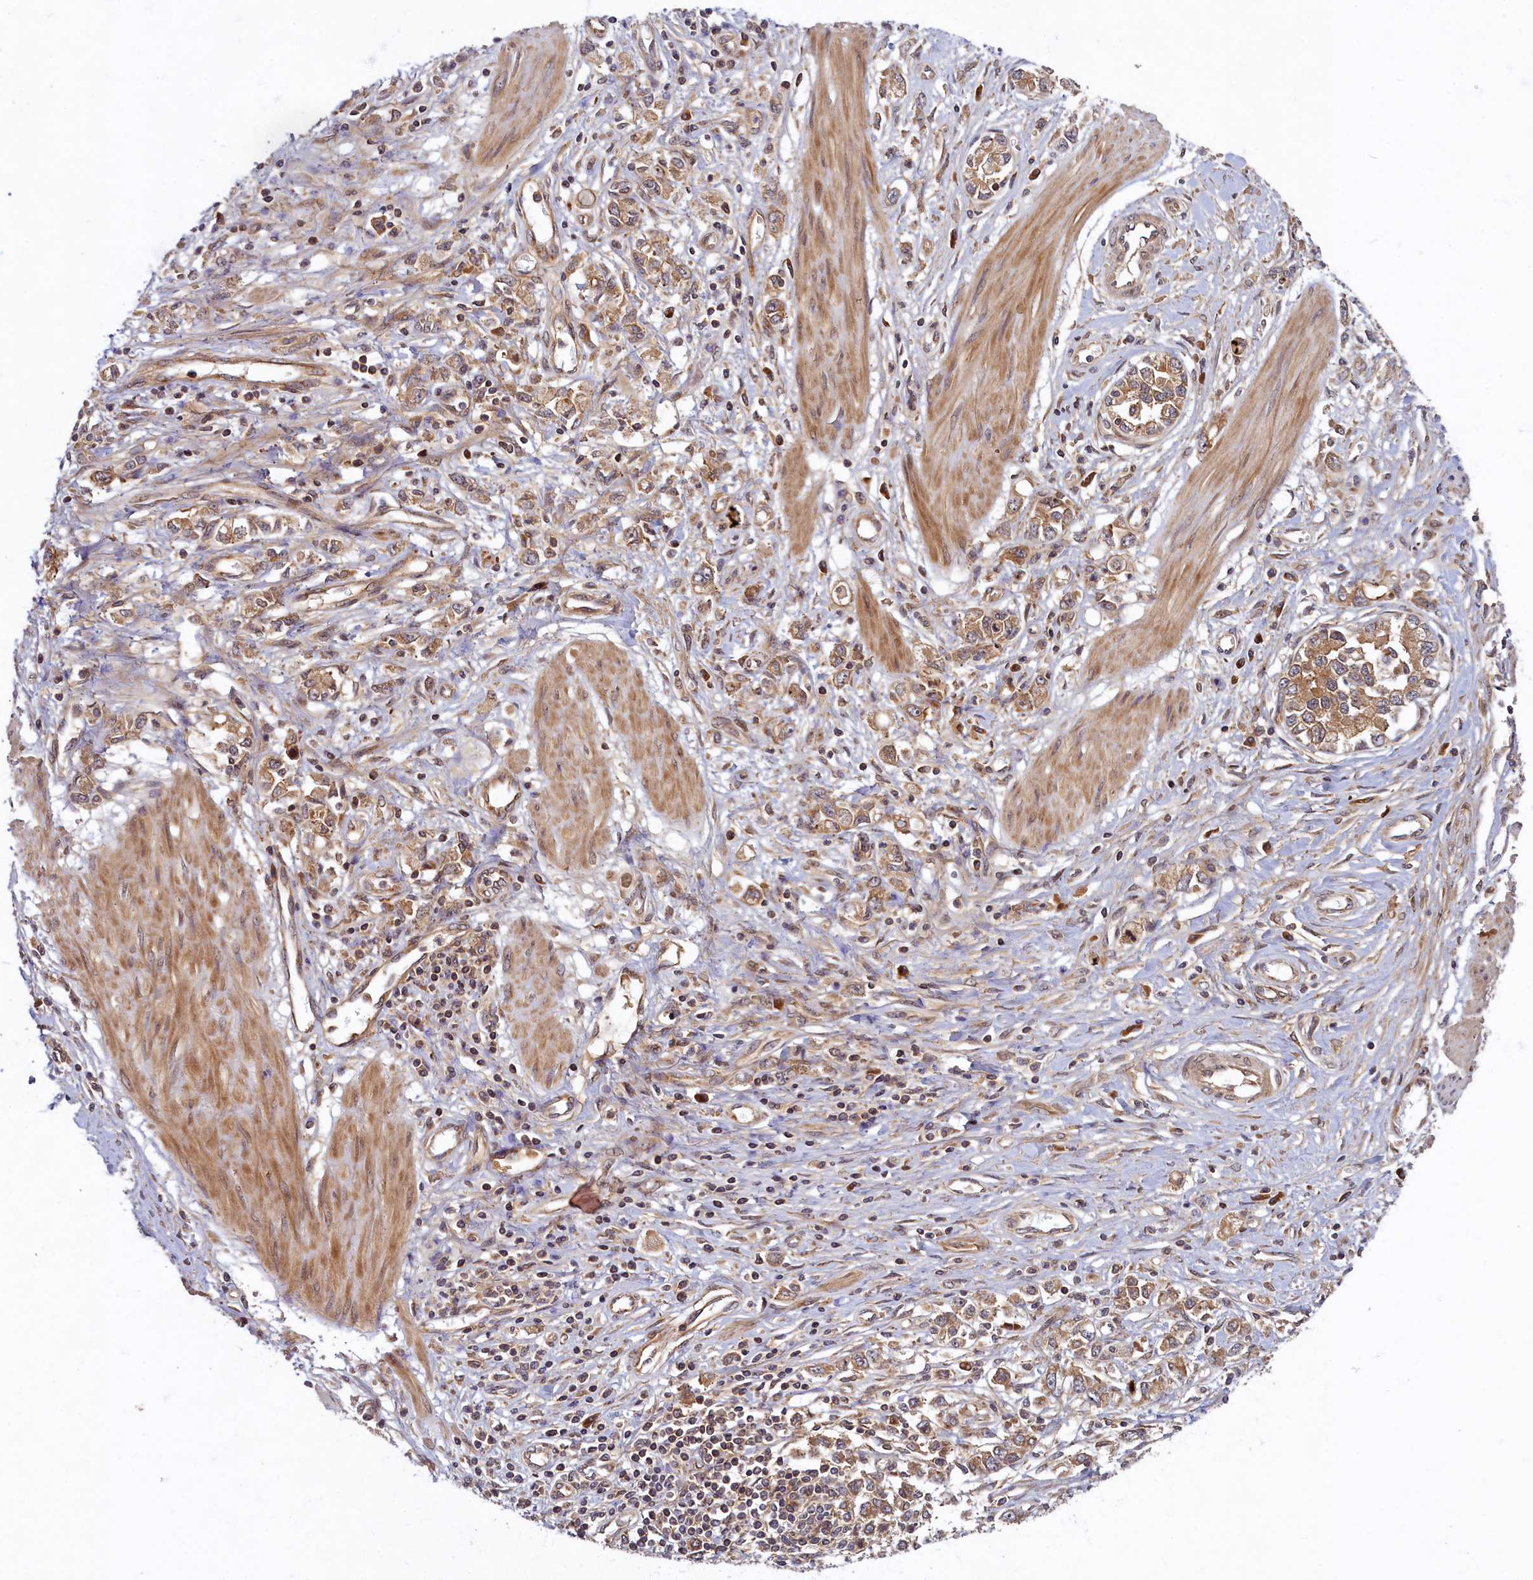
{"staining": {"intensity": "moderate", "quantity": ">75%", "location": "cytoplasmic/membranous"}, "tissue": "stomach cancer", "cell_type": "Tumor cells", "image_type": "cancer", "snomed": [{"axis": "morphology", "description": "Adenocarcinoma, NOS"}, {"axis": "topography", "description": "Stomach"}], "caption": "Tumor cells exhibit moderate cytoplasmic/membranous staining in about >75% of cells in stomach cancer (adenocarcinoma).", "gene": "BICD1", "patient": {"sex": "female", "age": 76}}